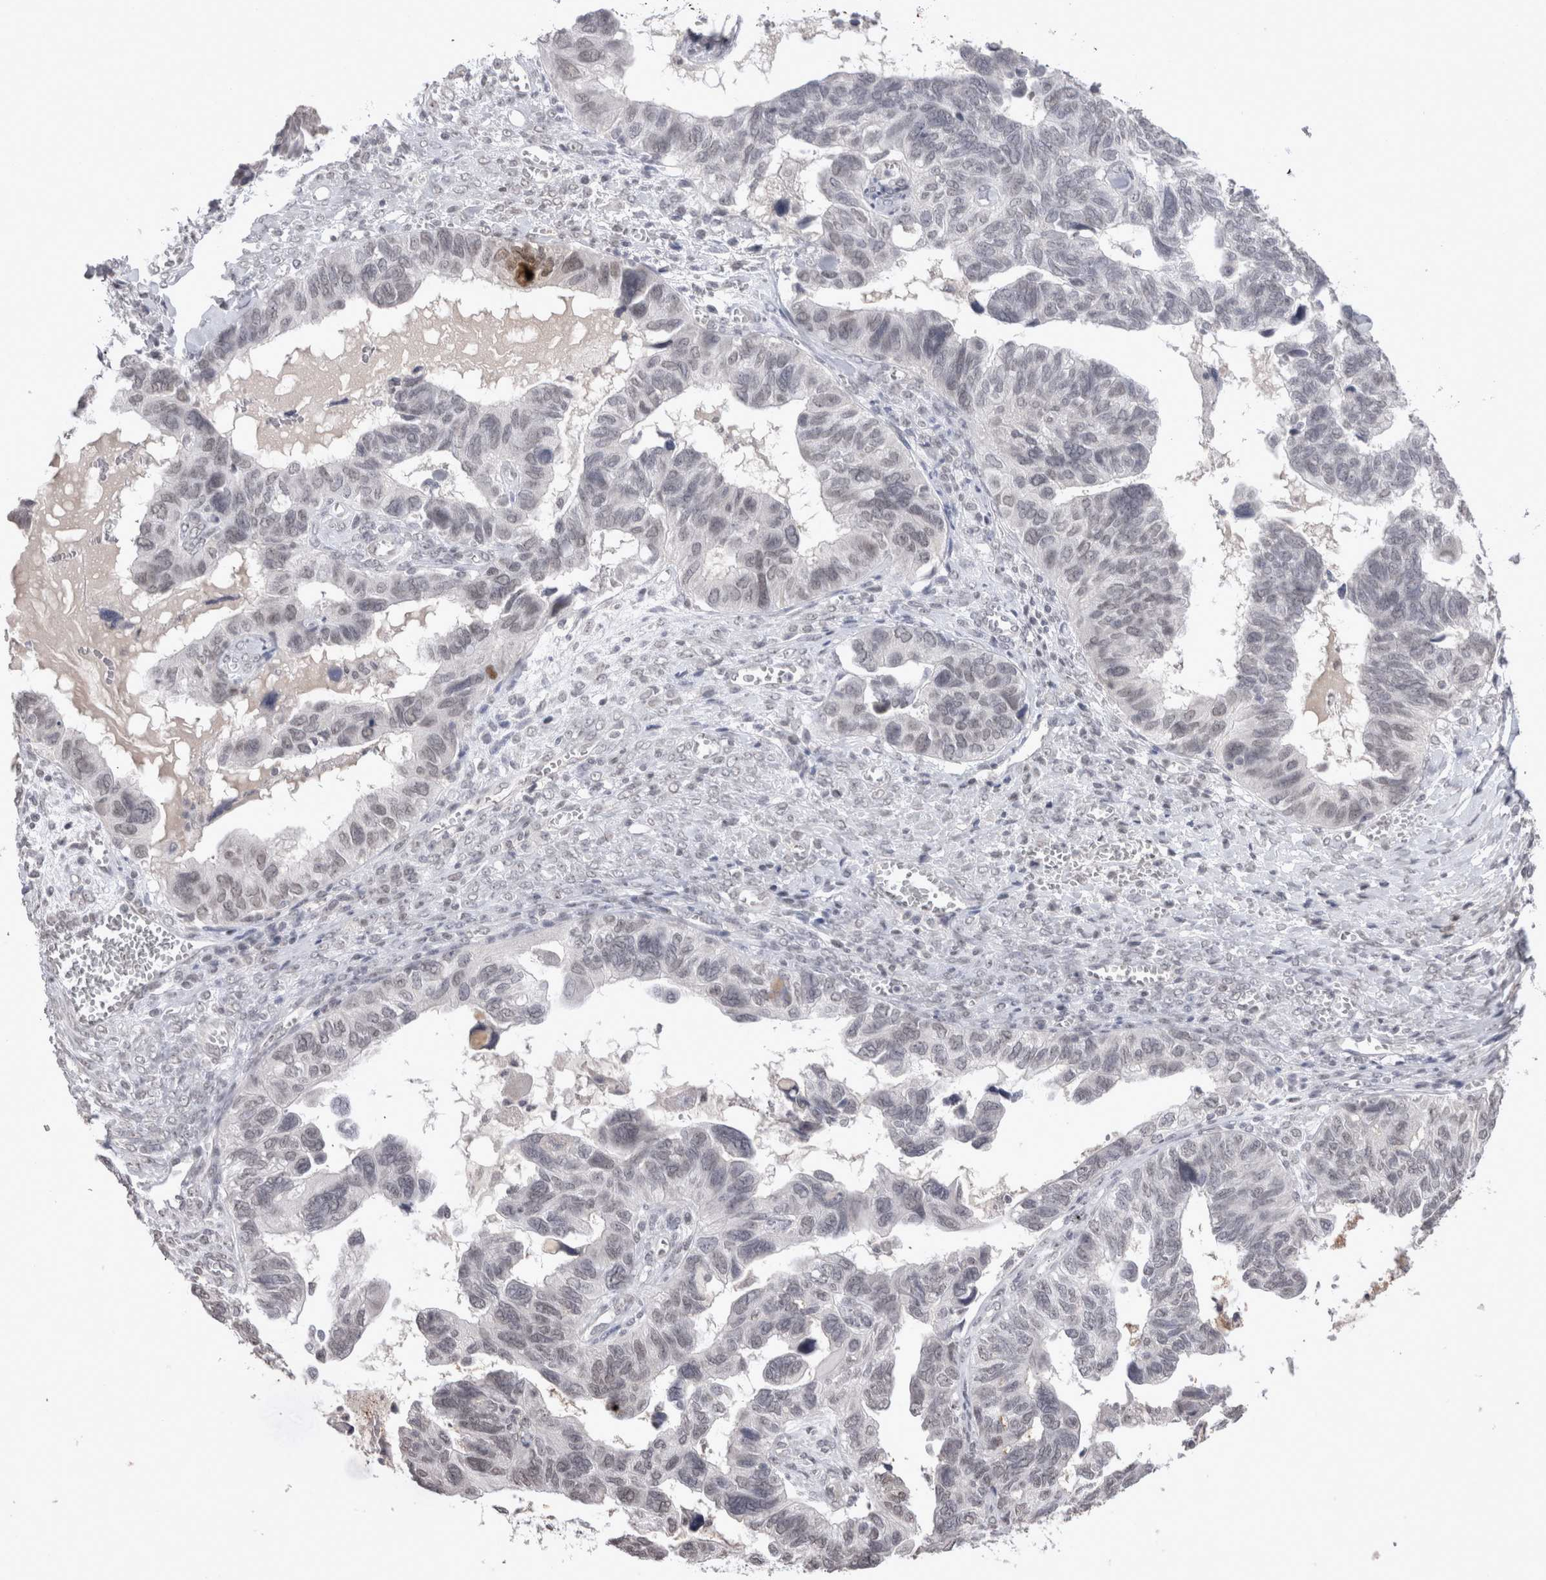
{"staining": {"intensity": "negative", "quantity": "none", "location": "none"}, "tissue": "ovarian cancer", "cell_type": "Tumor cells", "image_type": "cancer", "snomed": [{"axis": "morphology", "description": "Cystadenocarcinoma, serous, NOS"}, {"axis": "topography", "description": "Ovary"}], "caption": "Immunohistochemistry image of ovarian cancer stained for a protein (brown), which reveals no positivity in tumor cells.", "gene": "DDX4", "patient": {"sex": "female", "age": 79}}